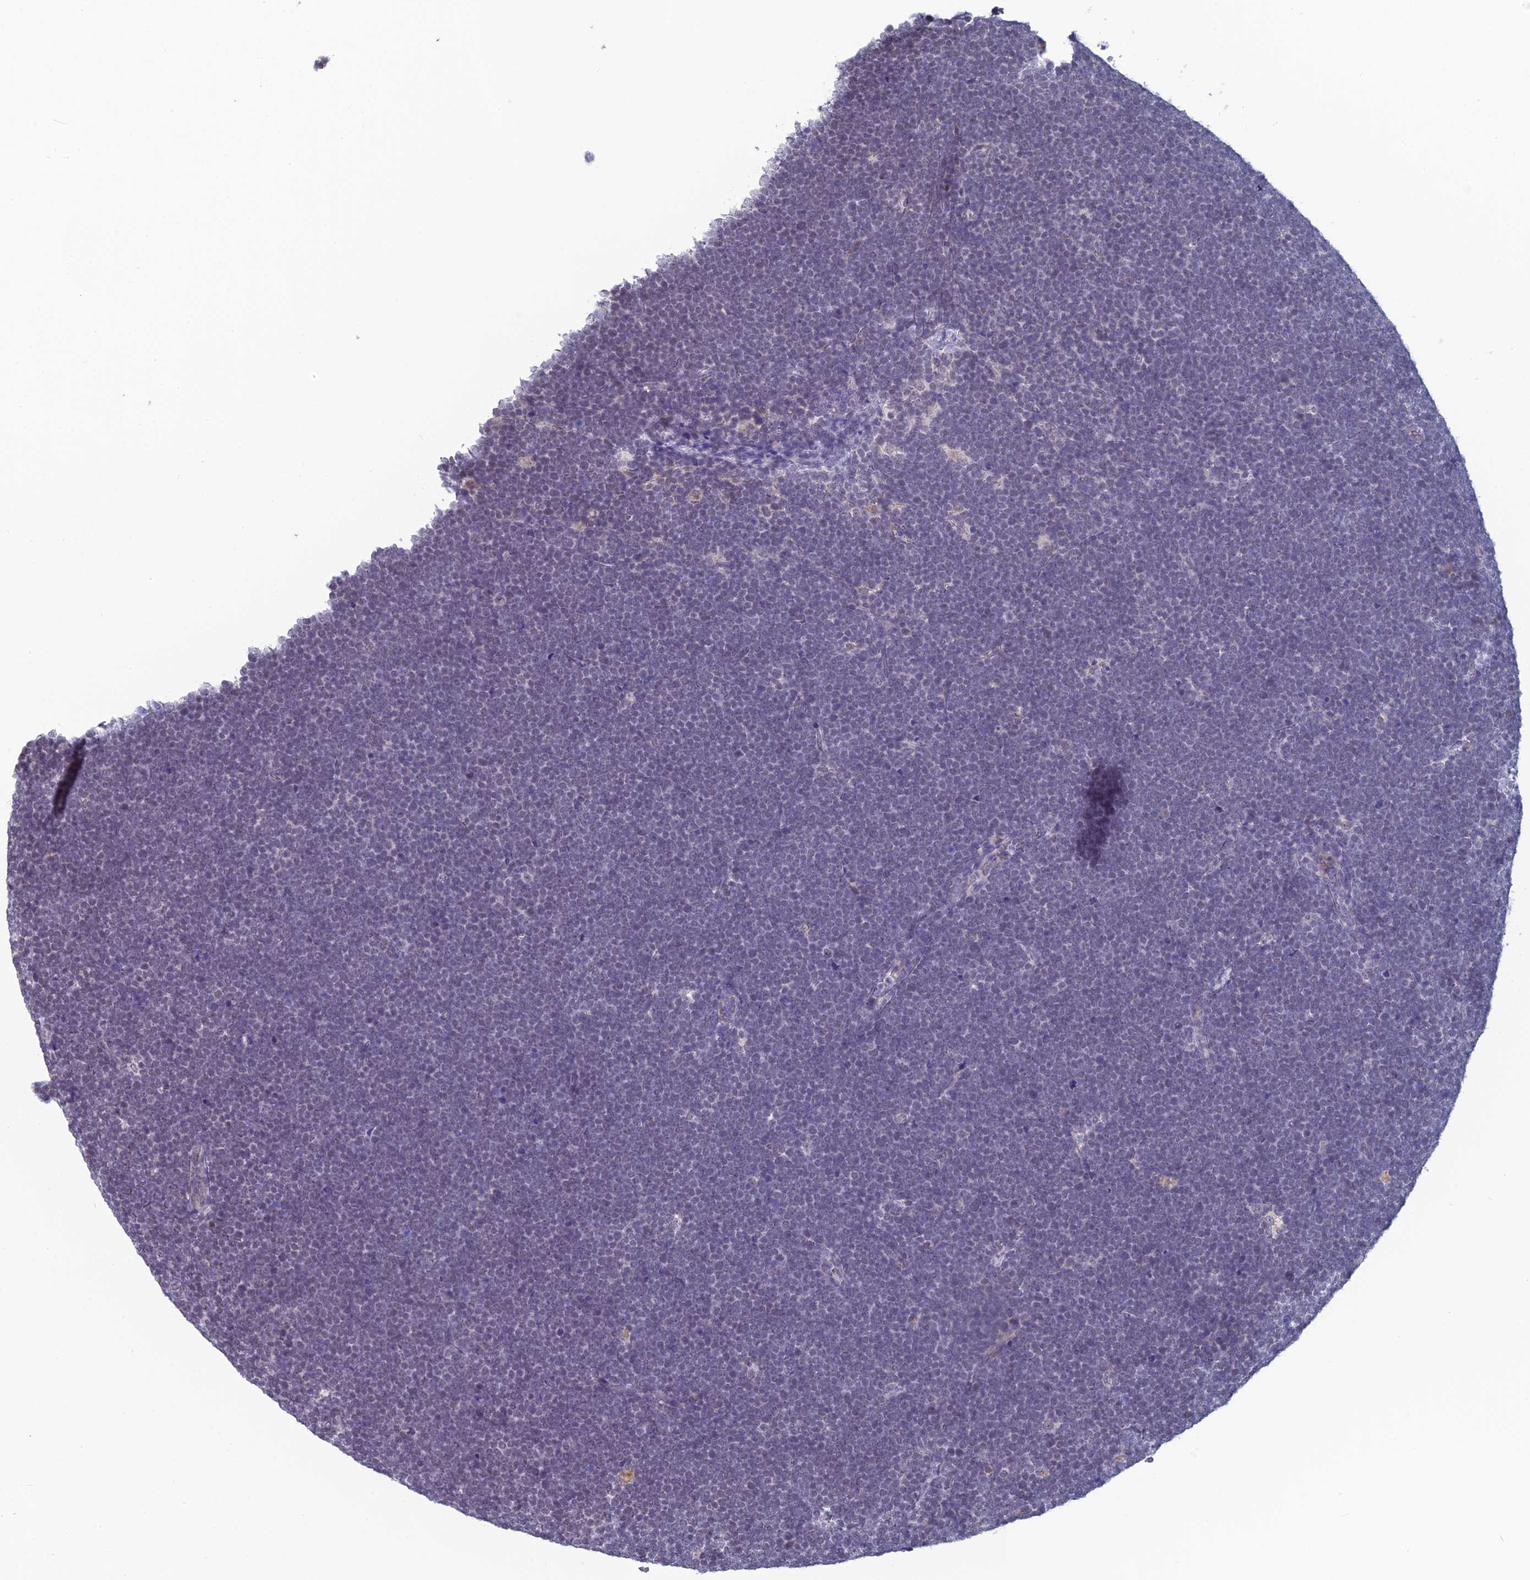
{"staining": {"intensity": "negative", "quantity": "none", "location": "none"}, "tissue": "lymphoma", "cell_type": "Tumor cells", "image_type": "cancer", "snomed": [{"axis": "morphology", "description": "Malignant lymphoma, non-Hodgkin's type, High grade"}, {"axis": "topography", "description": "Lymph node"}], "caption": "This photomicrograph is of malignant lymphoma, non-Hodgkin's type (high-grade) stained with IHC to label a protein in brown with the nuclei are counter-stained blue. There is no positivity in tumor cells. (Brightfield microscopy of DAB (3,3'-diaminobenzidine) IHC at high magnification).", "gene": "MT-CO3", "patient": {"sex": "male", "age": 13}}